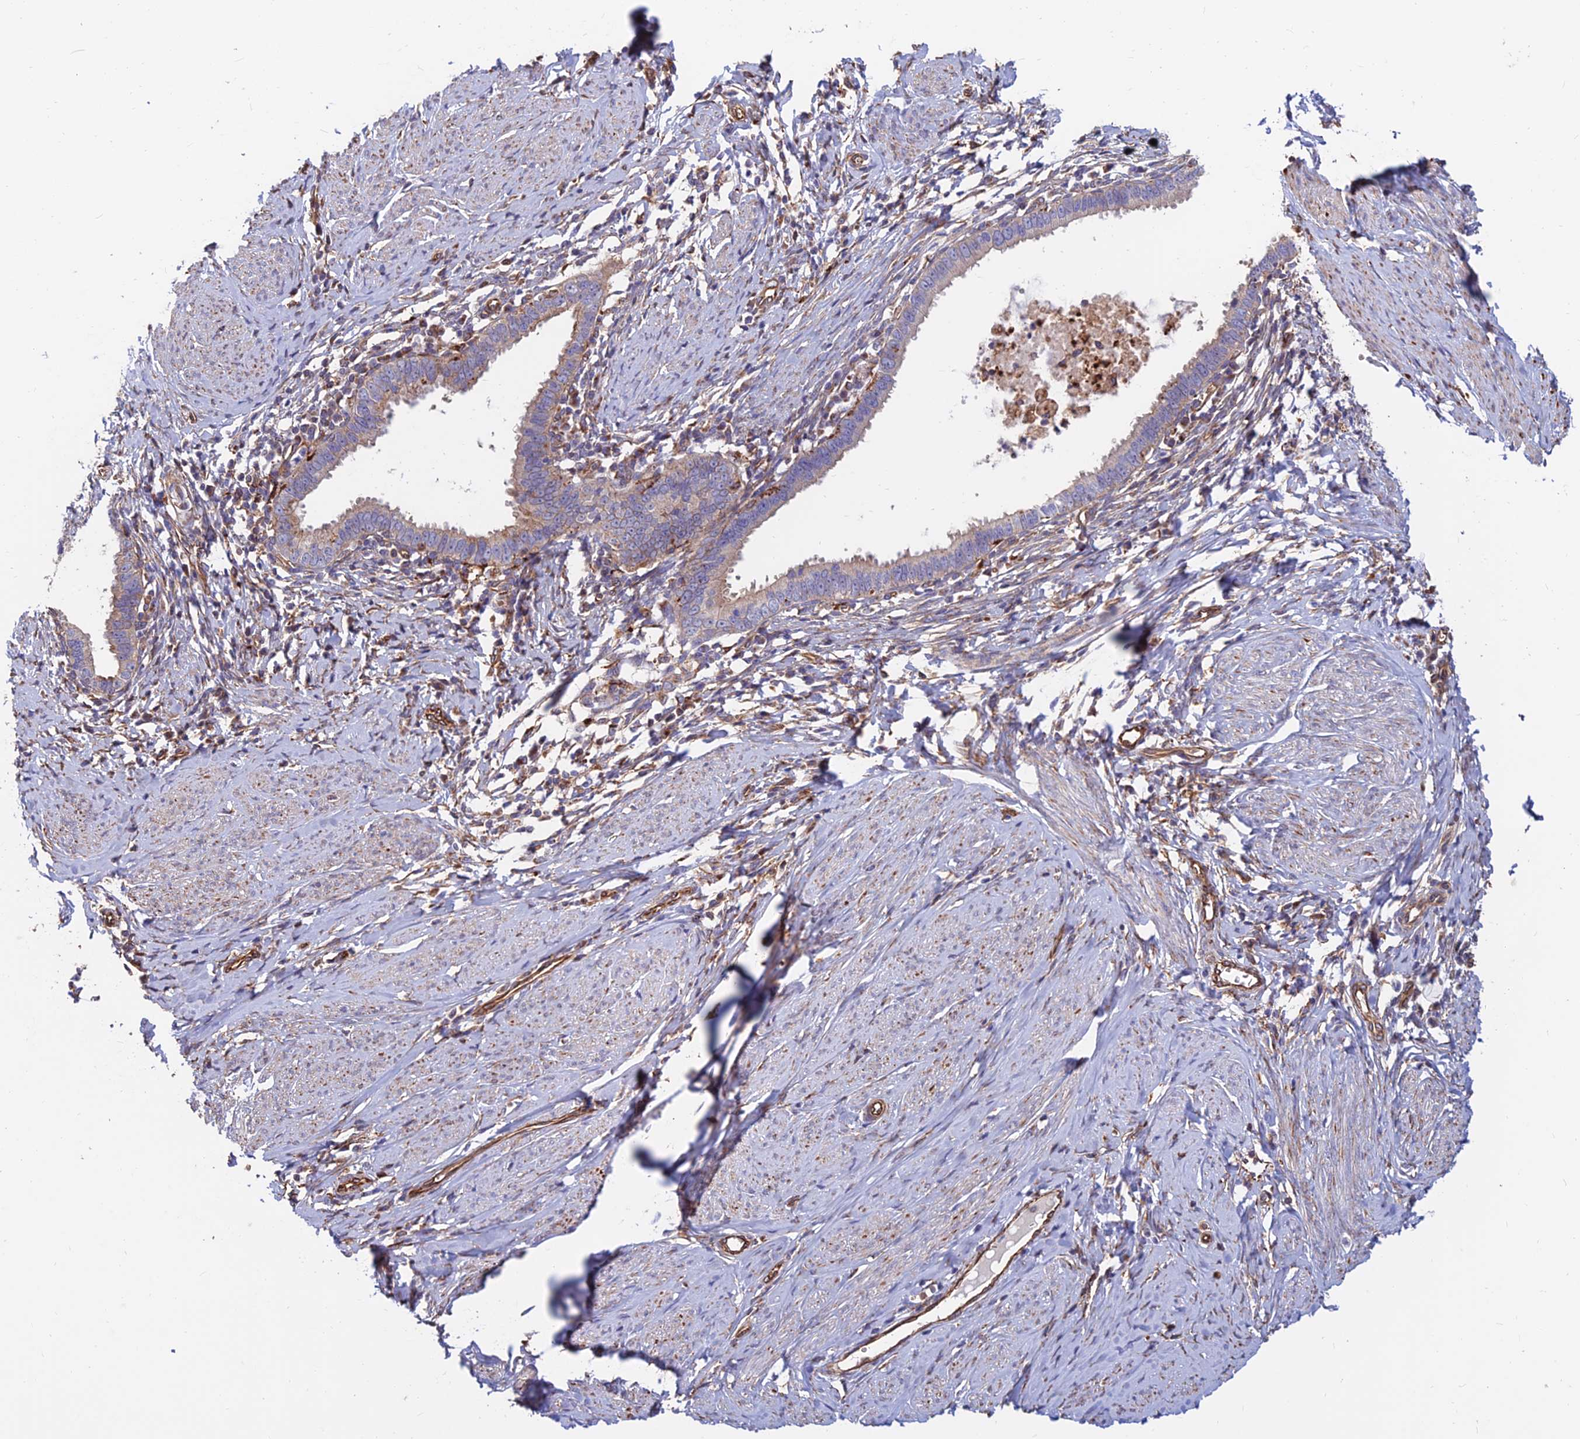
{"staining": {"intensity": "weak", "quantity": "<25%", "location": "cytoplasmic/membranous"}, "tissue": "cervical cancer", "cell_type": "Tumor cells", "image_type": "cancer", "snomed": [{"axis": "morphology", "description": "Adenocarcinoma, NOS"}, {"axis": "topography", "description": "Cervix"}], "caption": "This is an immunohistochemistry (IHC) histopathology image of adenocarcinoma (cervical). There is no staining in tumor cells.", "gene": "CDK18", "patient": {"sex": "female", "age": 36}}